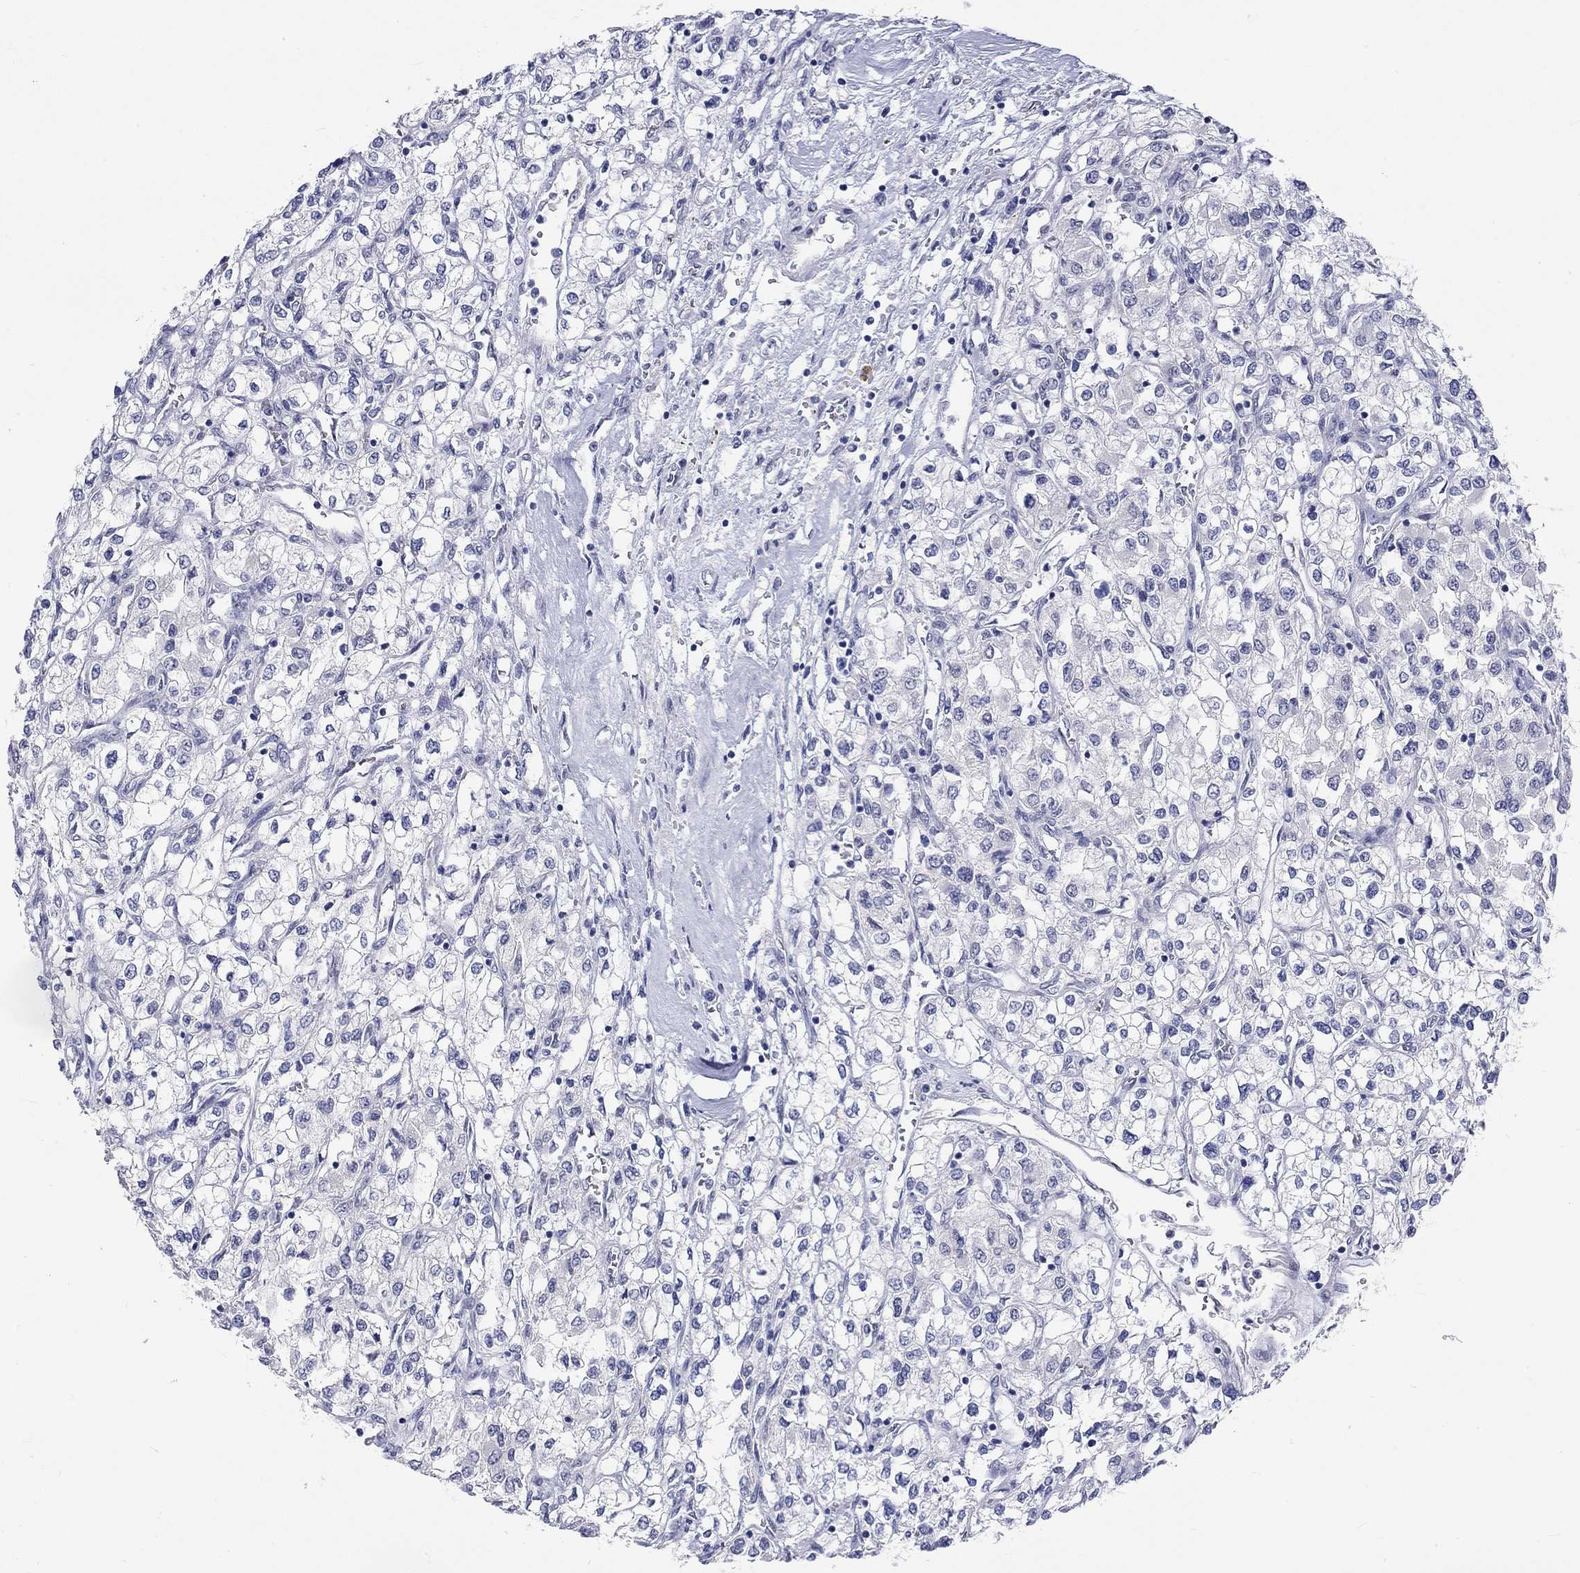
{"staining": {"intensity": "negative", "quantity": "none", "location": "none"}, "tissue": "renal cancer", "cell_type": "Tumor cells", "image_type": "cancer", "snomed": [{"axis": "morphology", "description": "Adenocarcinoma, NOS"}, {"axis": "topography", "description": "Kidney"}], "caption": "Tumor cells show no significant positivity in renal cancer (adenocarcinoma).", "gene": "CERS1", "patient": {"sex": "male", "age": 80}}